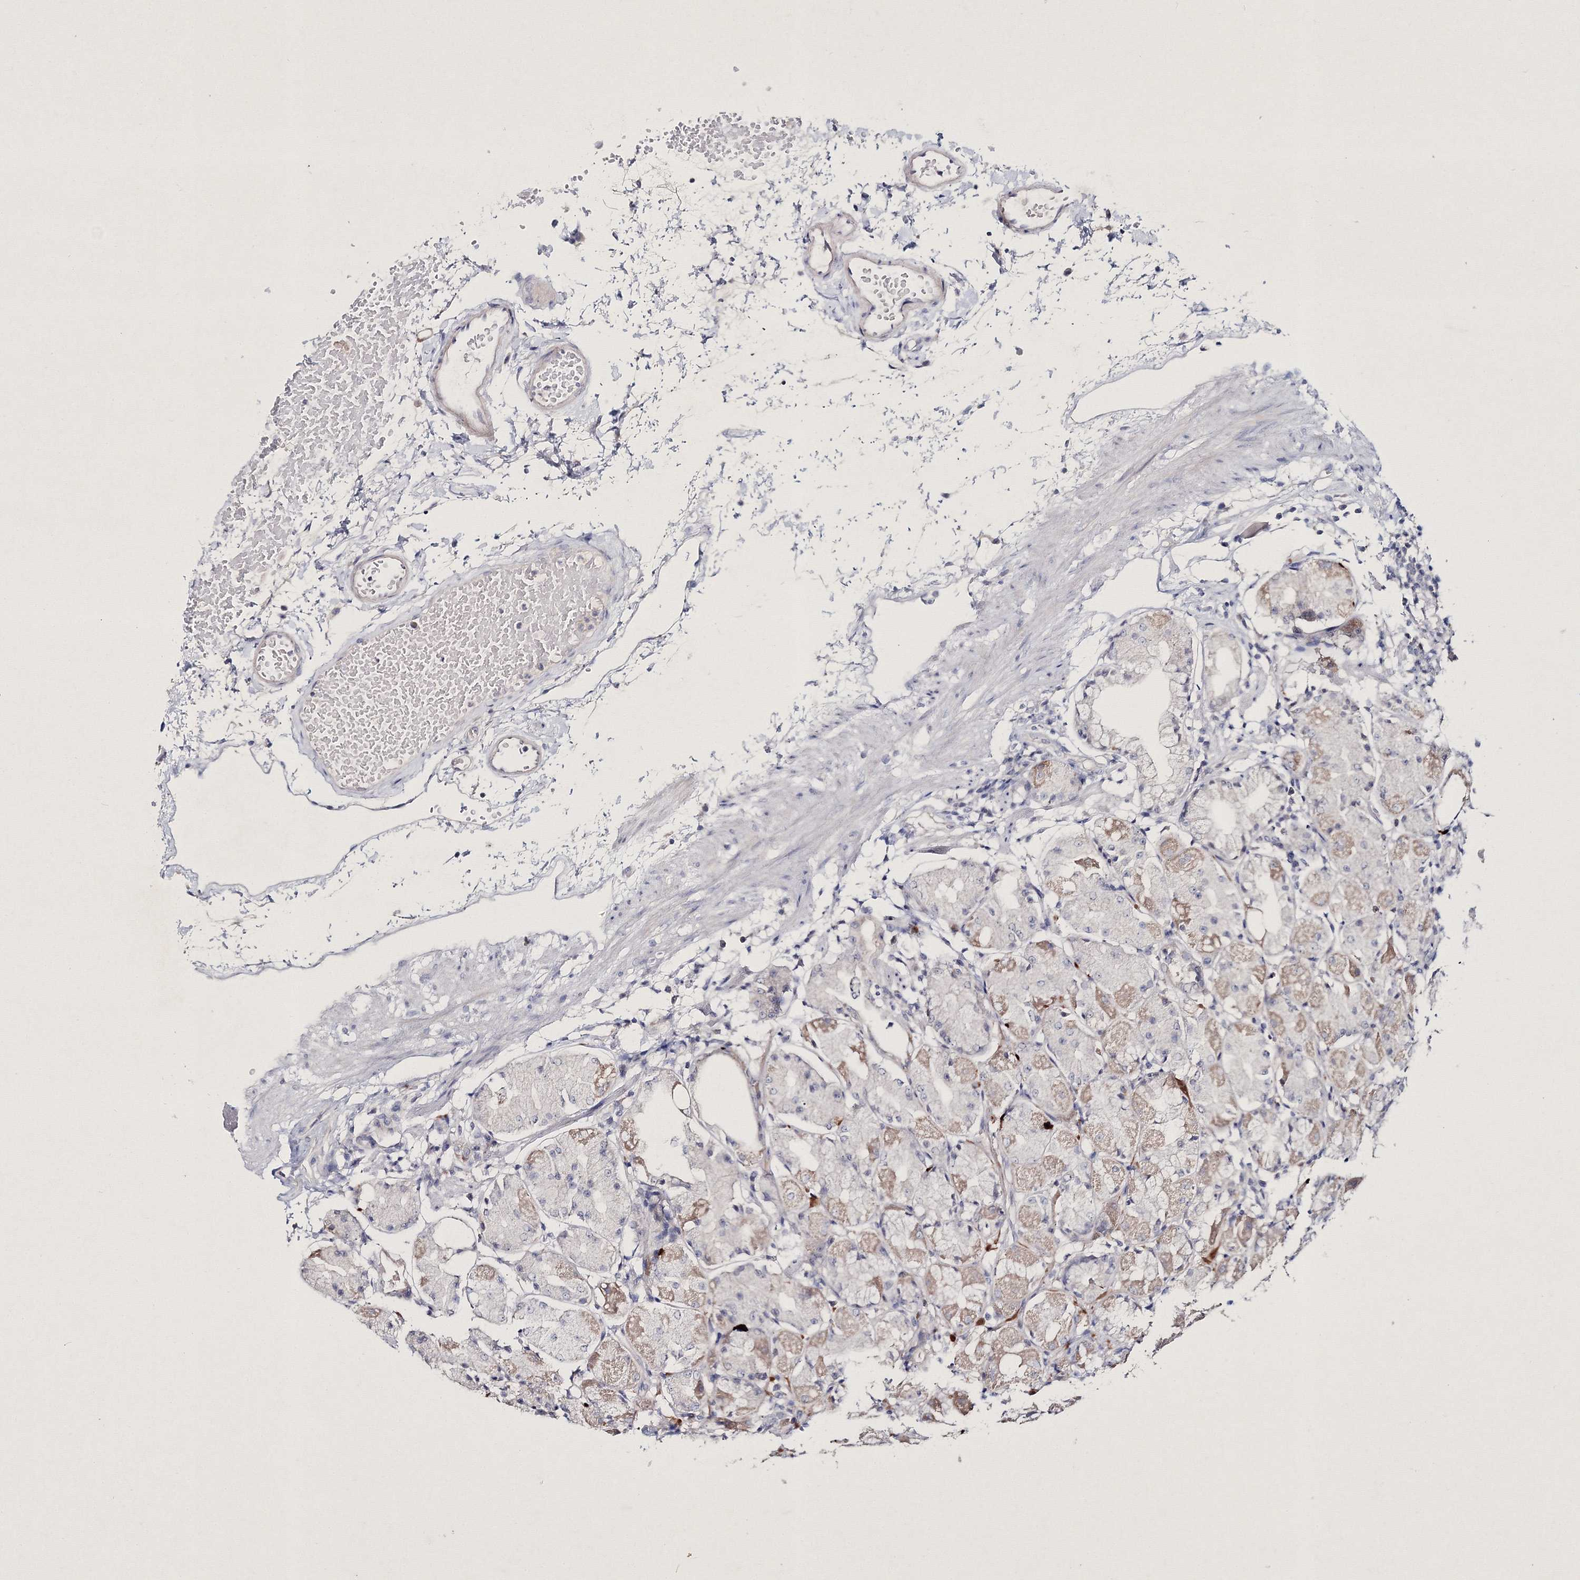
{"staining": {"intensity": "moderate", "quantity": "<25%", "location": "cytoplasmic/membranous"}, "tissue": "stomach", "cell_type": "Glandular cells", "image_type": "normal", "snomed": [{"axis": "morphology", "description": "Normal tissue, NOS"}, {"axis": "topography", "description": "Stomach"}, {"axis": "topography", "description": "Stomach, lower"}], "caption": "Immunohistochemistry (IHC) histopathology image of benign stomach stained for a protein (brown), which exhibits low levels of moderate cytoplasmic/membranous positivity in approximately <25% of glandular cells.", "gene": "NEU4", "patient": {"sex": "female", "age": 75}}